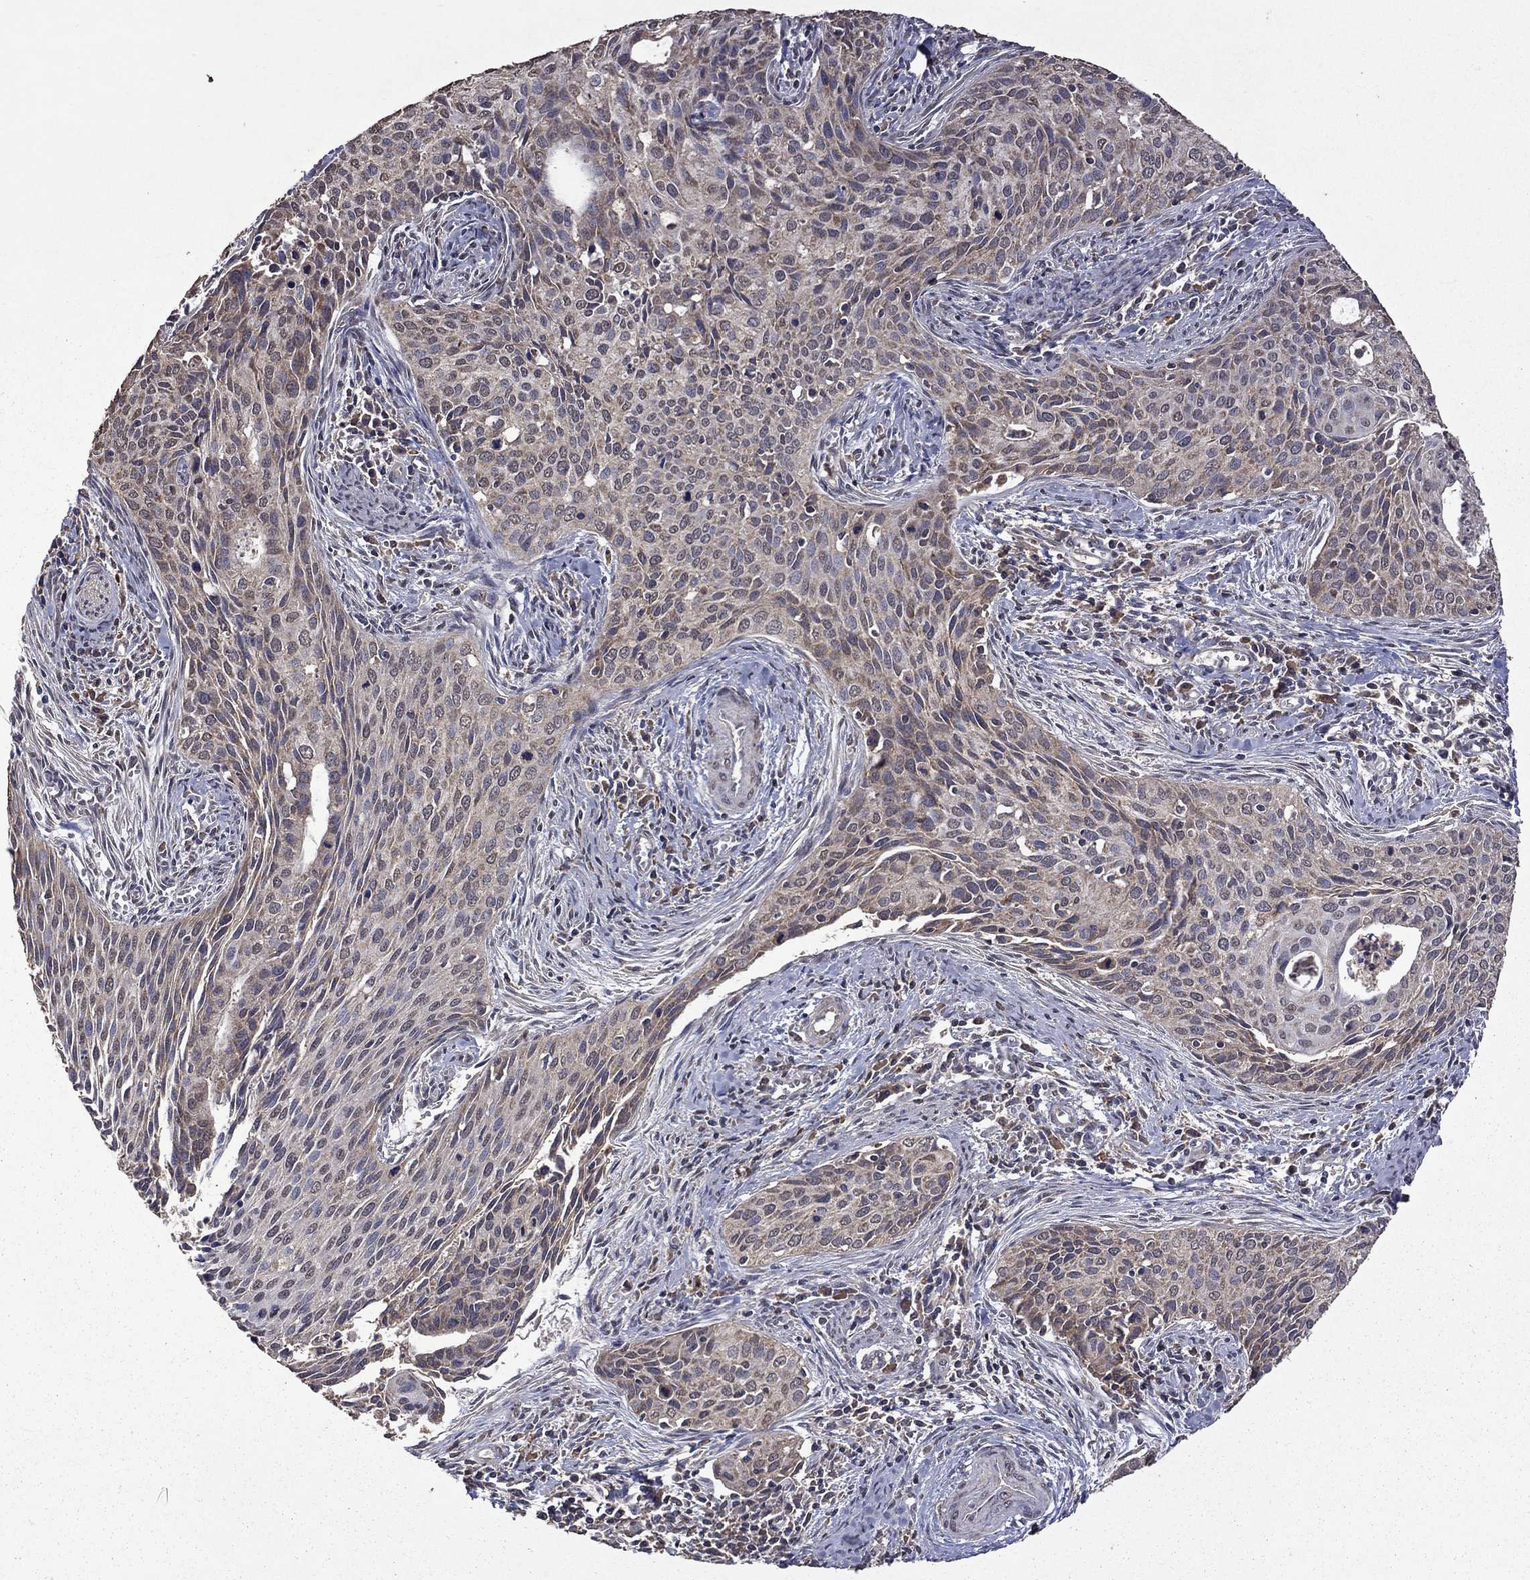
{"staining": {"intensity": "moderate", "quantity": "<25%", "location": "cytoplasmic/membranous"}, "tissue": "cervical cancer", "cell_type": "Tumor cells", "image_type": "cancer", "snomed": [{"axis": "morphology", "description": "Squamous cell carcinoma, NOS"}, {"axis": "topography", "description": "Cervix"}], "caption": "Immunohistochemistry (IHC) histopathology image of cervical cancer stained for a protein (brown), which reveals low levels of moderate cytoplasmic/membranous staining in about <25% of tumor cells.", "gene": "SERPINA5", "patient": {"sex": "female", "age": 29}}